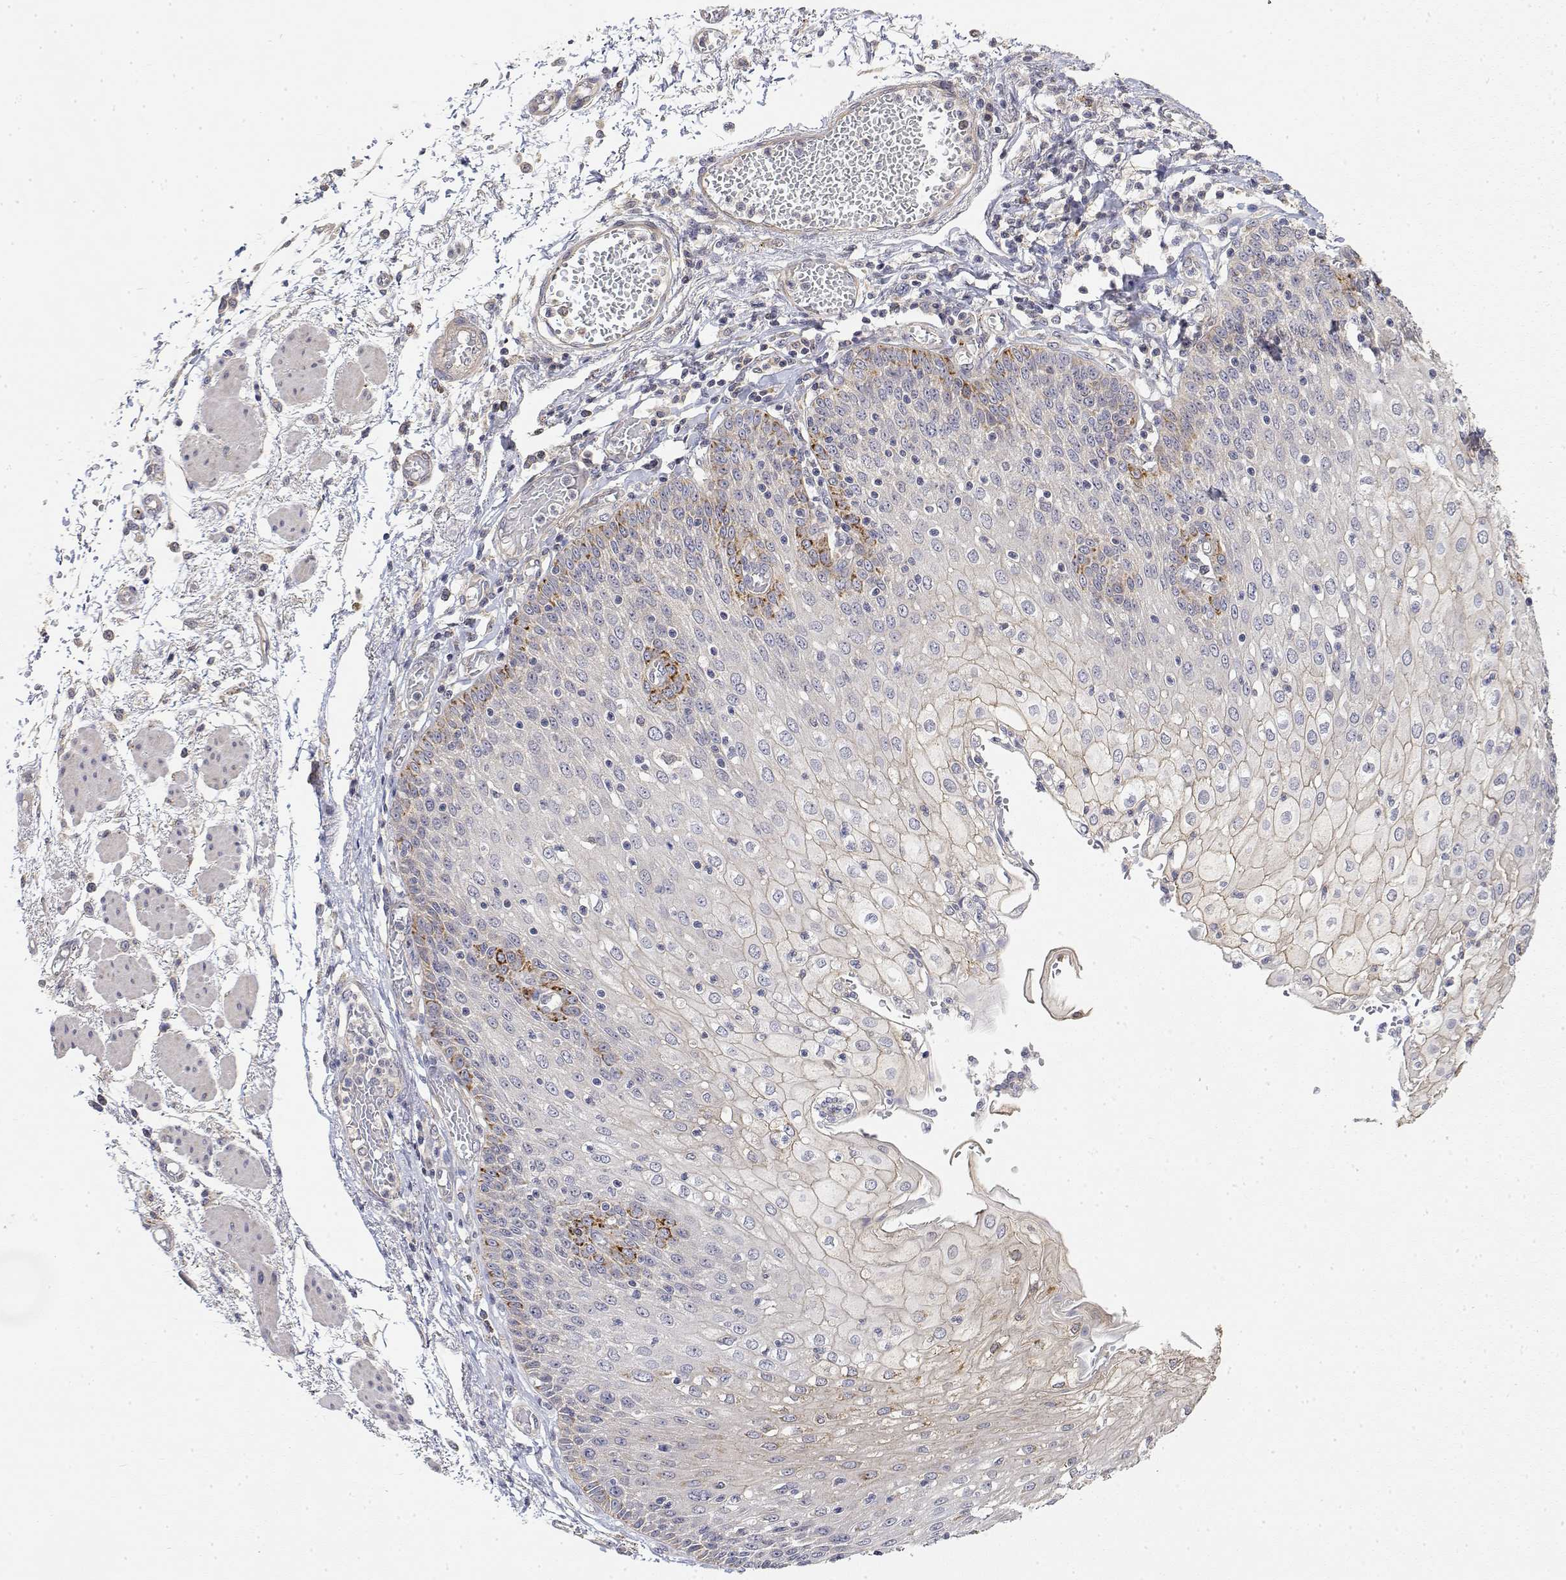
{"staining": {"intensity": "moderate", "quantity": "<25%", "location": "cytoplasmic/membranous"}, "tissue": "esophagus", "cell_type": "Squamous epithelial cells", "image_type": "normal", "snomed": [{"axis": "morphology", "description": "Normal tissue, NOS"}, {"axis": "morphology", "description": "Adenocarcinoma, NOS"}, {"axis": "topography", "description": "Esophagus"}], "caption": "Esophagus stained with DAB immunohistochemistry (IHC) reveals low levels of moderate cytoplasmic/membranous expression in approximately <25% of squamous epithelial cells. The protein of interest is shown in brown color, while the nuclei are stained blue.", "gene": "LONRF3", "patient": {"sex": "male", "age": 81}}